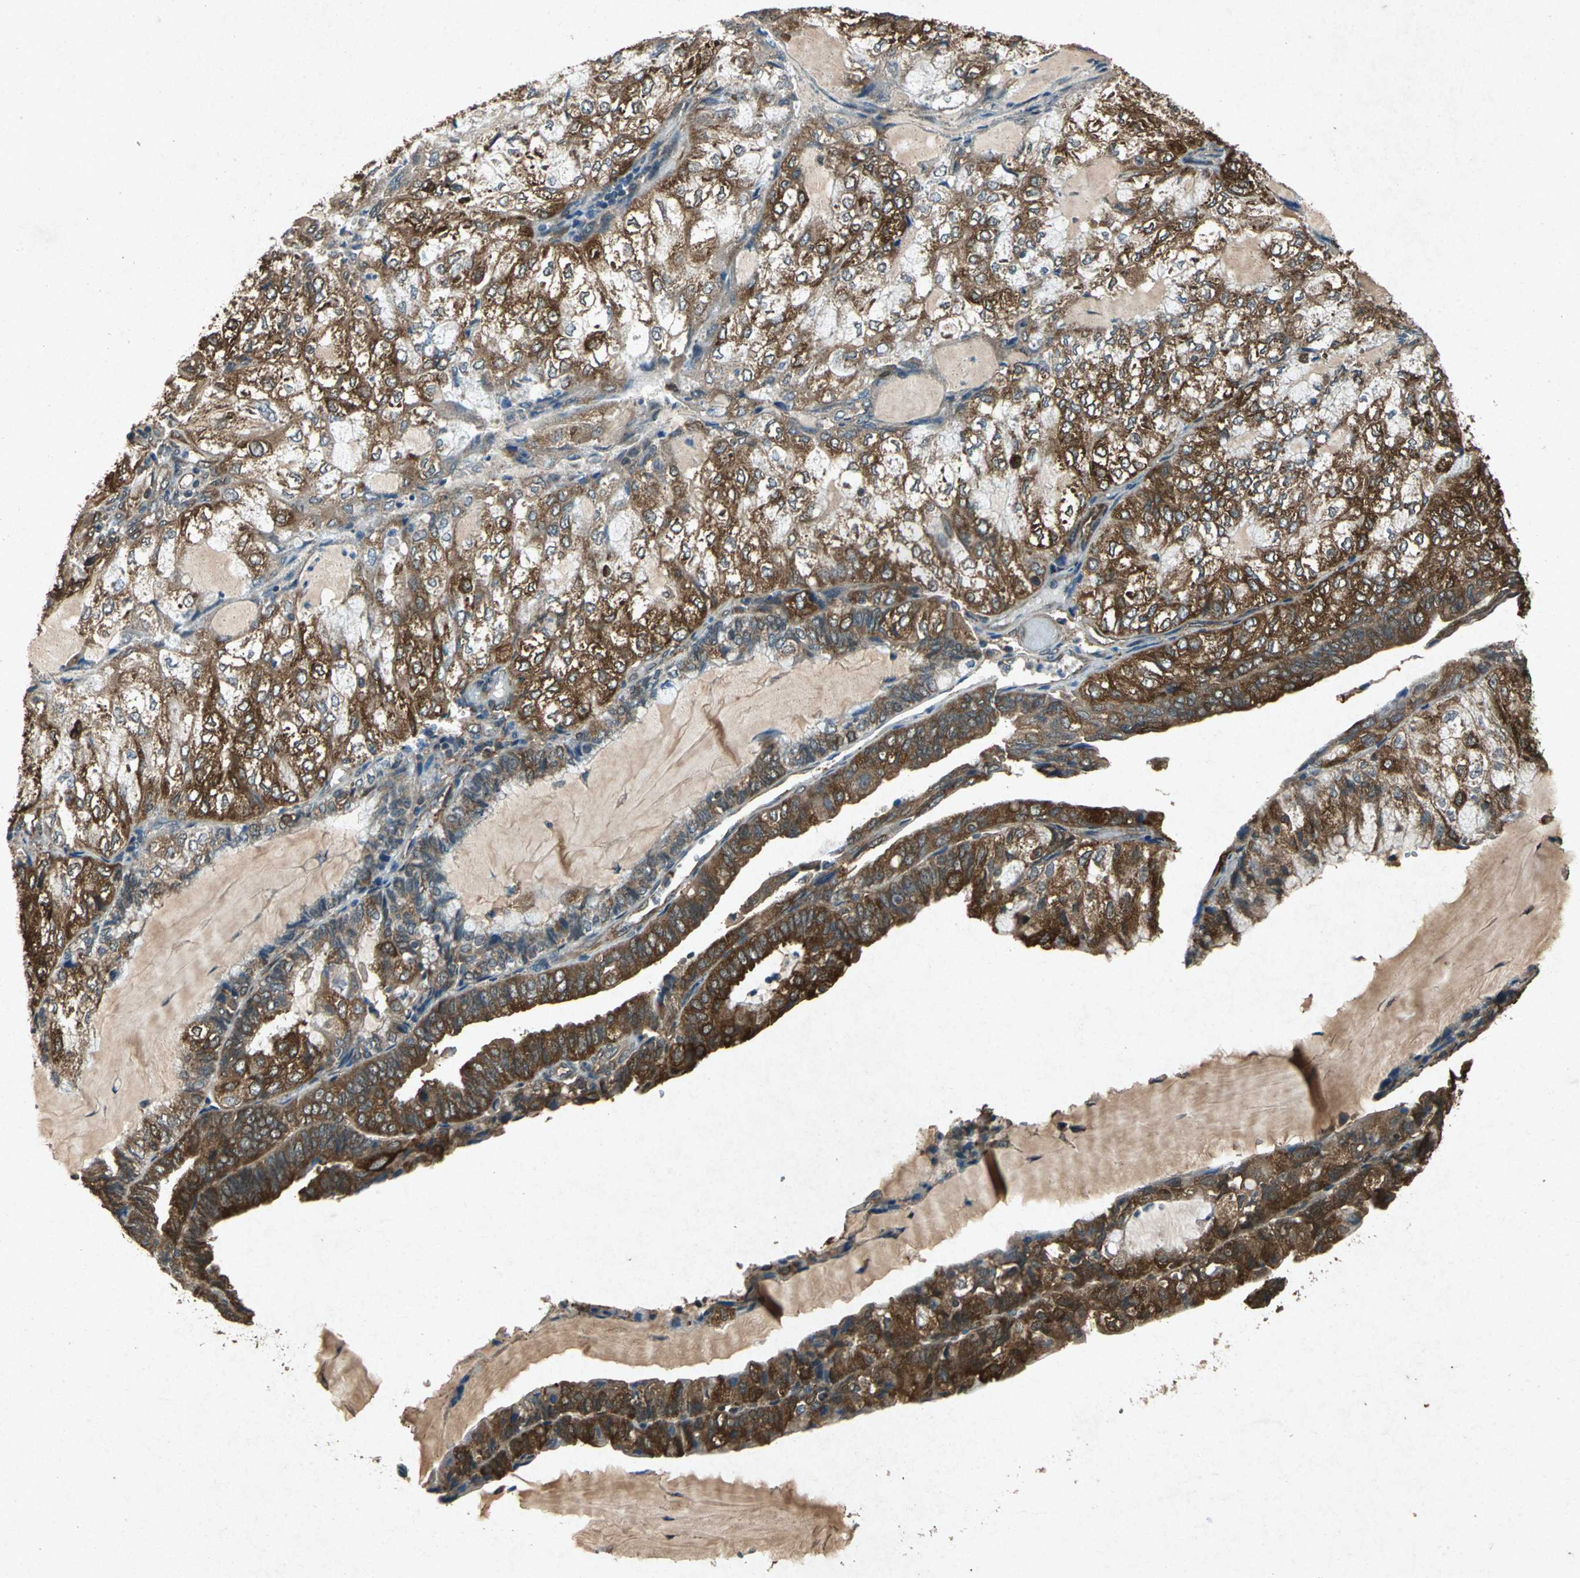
{"staining": {"intensity": "strong", "quantity": ">75%", "location": "cytoplasmic/membranous"}, "tissue": "endometrial cancer", "cell_type": "Tumor cells", "image_type": "cancer", "snomed": [{"axis": "morphology", "description": "Adenocarcinoma, NOS"}, {"axis": "topography", "description": "Endometrium"}], "caption": "Immunohistochemical staining of human endometrial adenocarcinoma exhibits strong cytoplasmic/membranous protein positivity in about >75% of tumor cells. (IHC, brightfield microscopy, high magnification).", "gene": "HSP90AB1", "patient": {"sex": "female", "age": 81}}